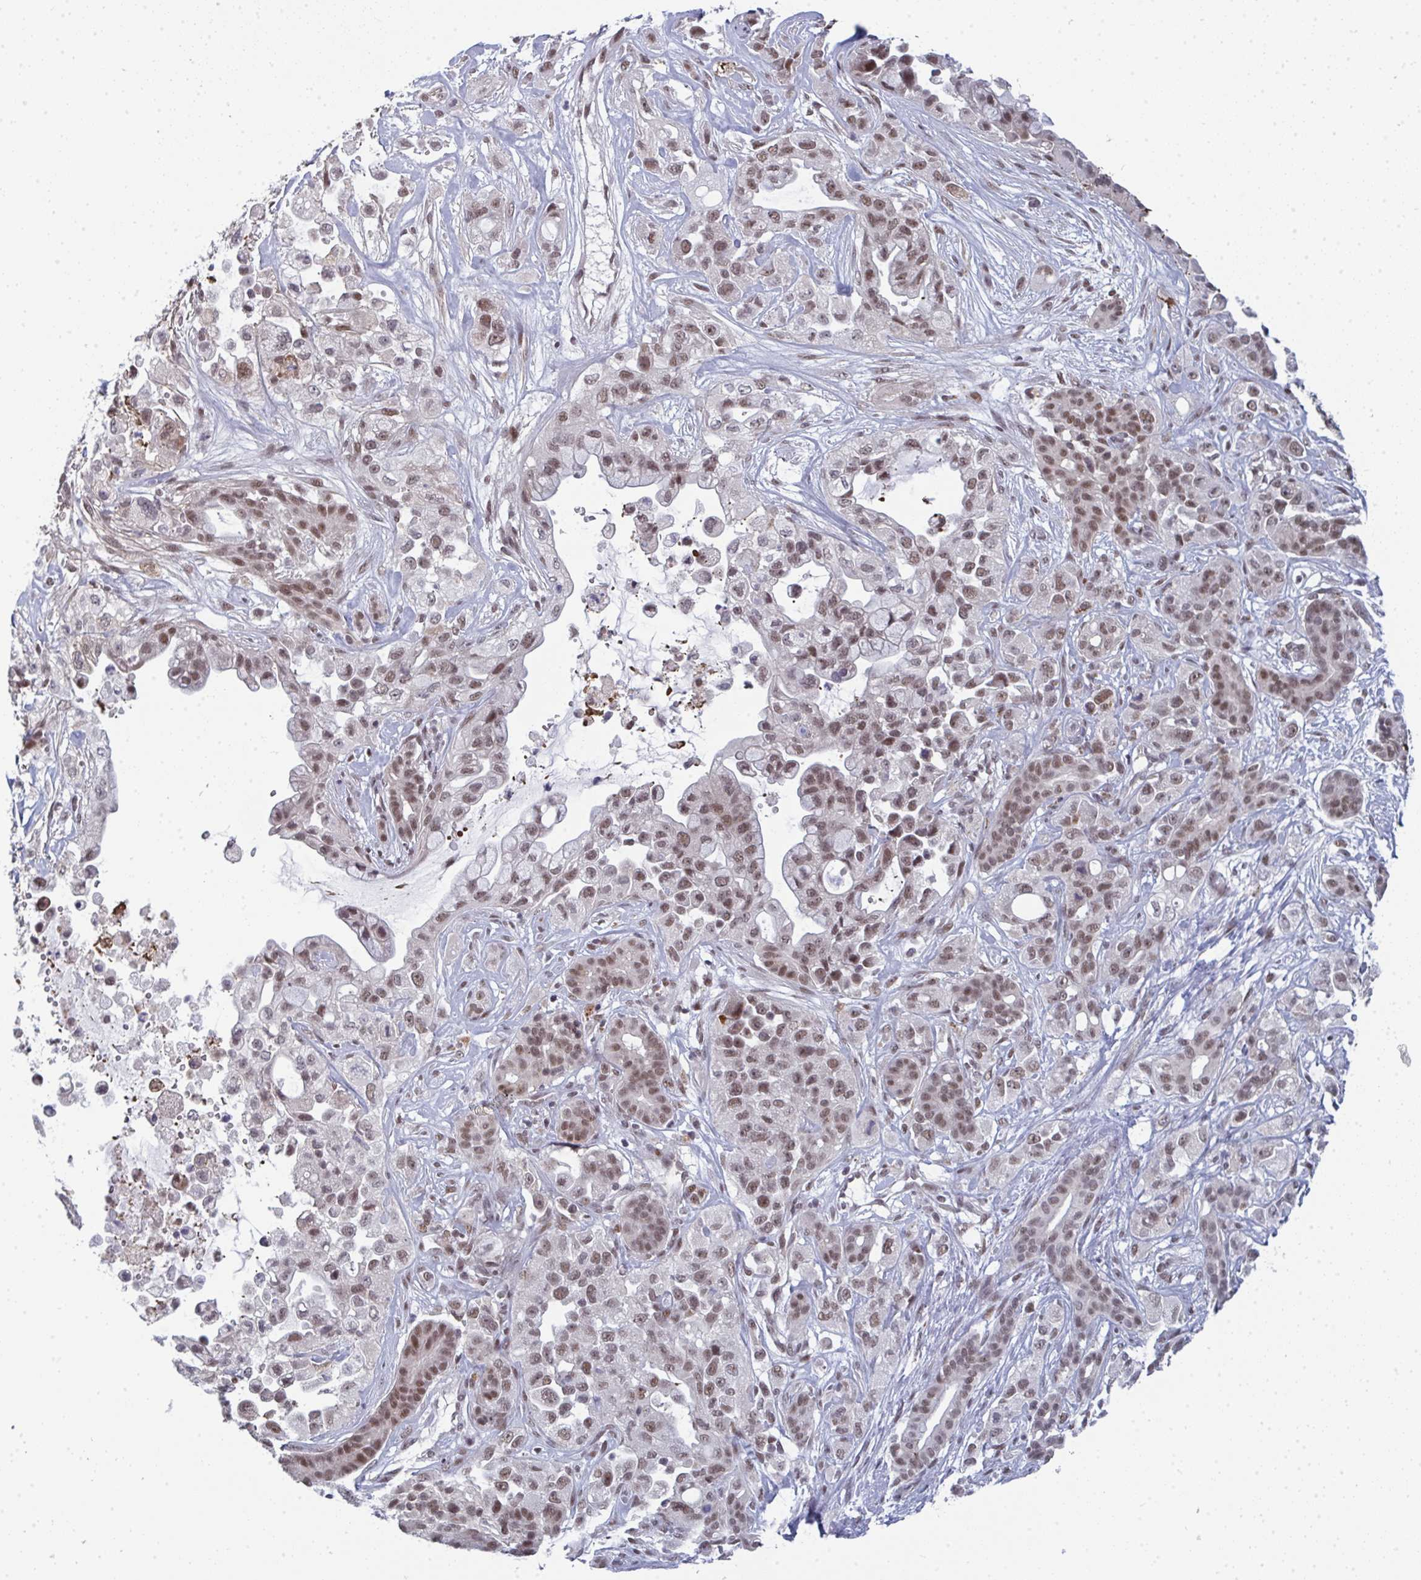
{"staining": {"intensity": "moderate", "quantity": ">75%", "location": "nuclear"}, "tissue": "pancreatic cancer", "cell_type": "Tumor cells", "image_type": "cancer", "snomed": [{"axis": "morphology", "description": "Adenocarcinoma, NOS"}, {"axis": "topography", "description": "Pancreas"}], "caption": "Pancreatic adenocarcinoma stained for a protein exhibits moderate nuclear positivity in tumor cells. (brown staining indicates protein expression, while blue staining denotes nuclei).", "gene": "ATF1", "patient": {"sex": "male", "age": 44}}